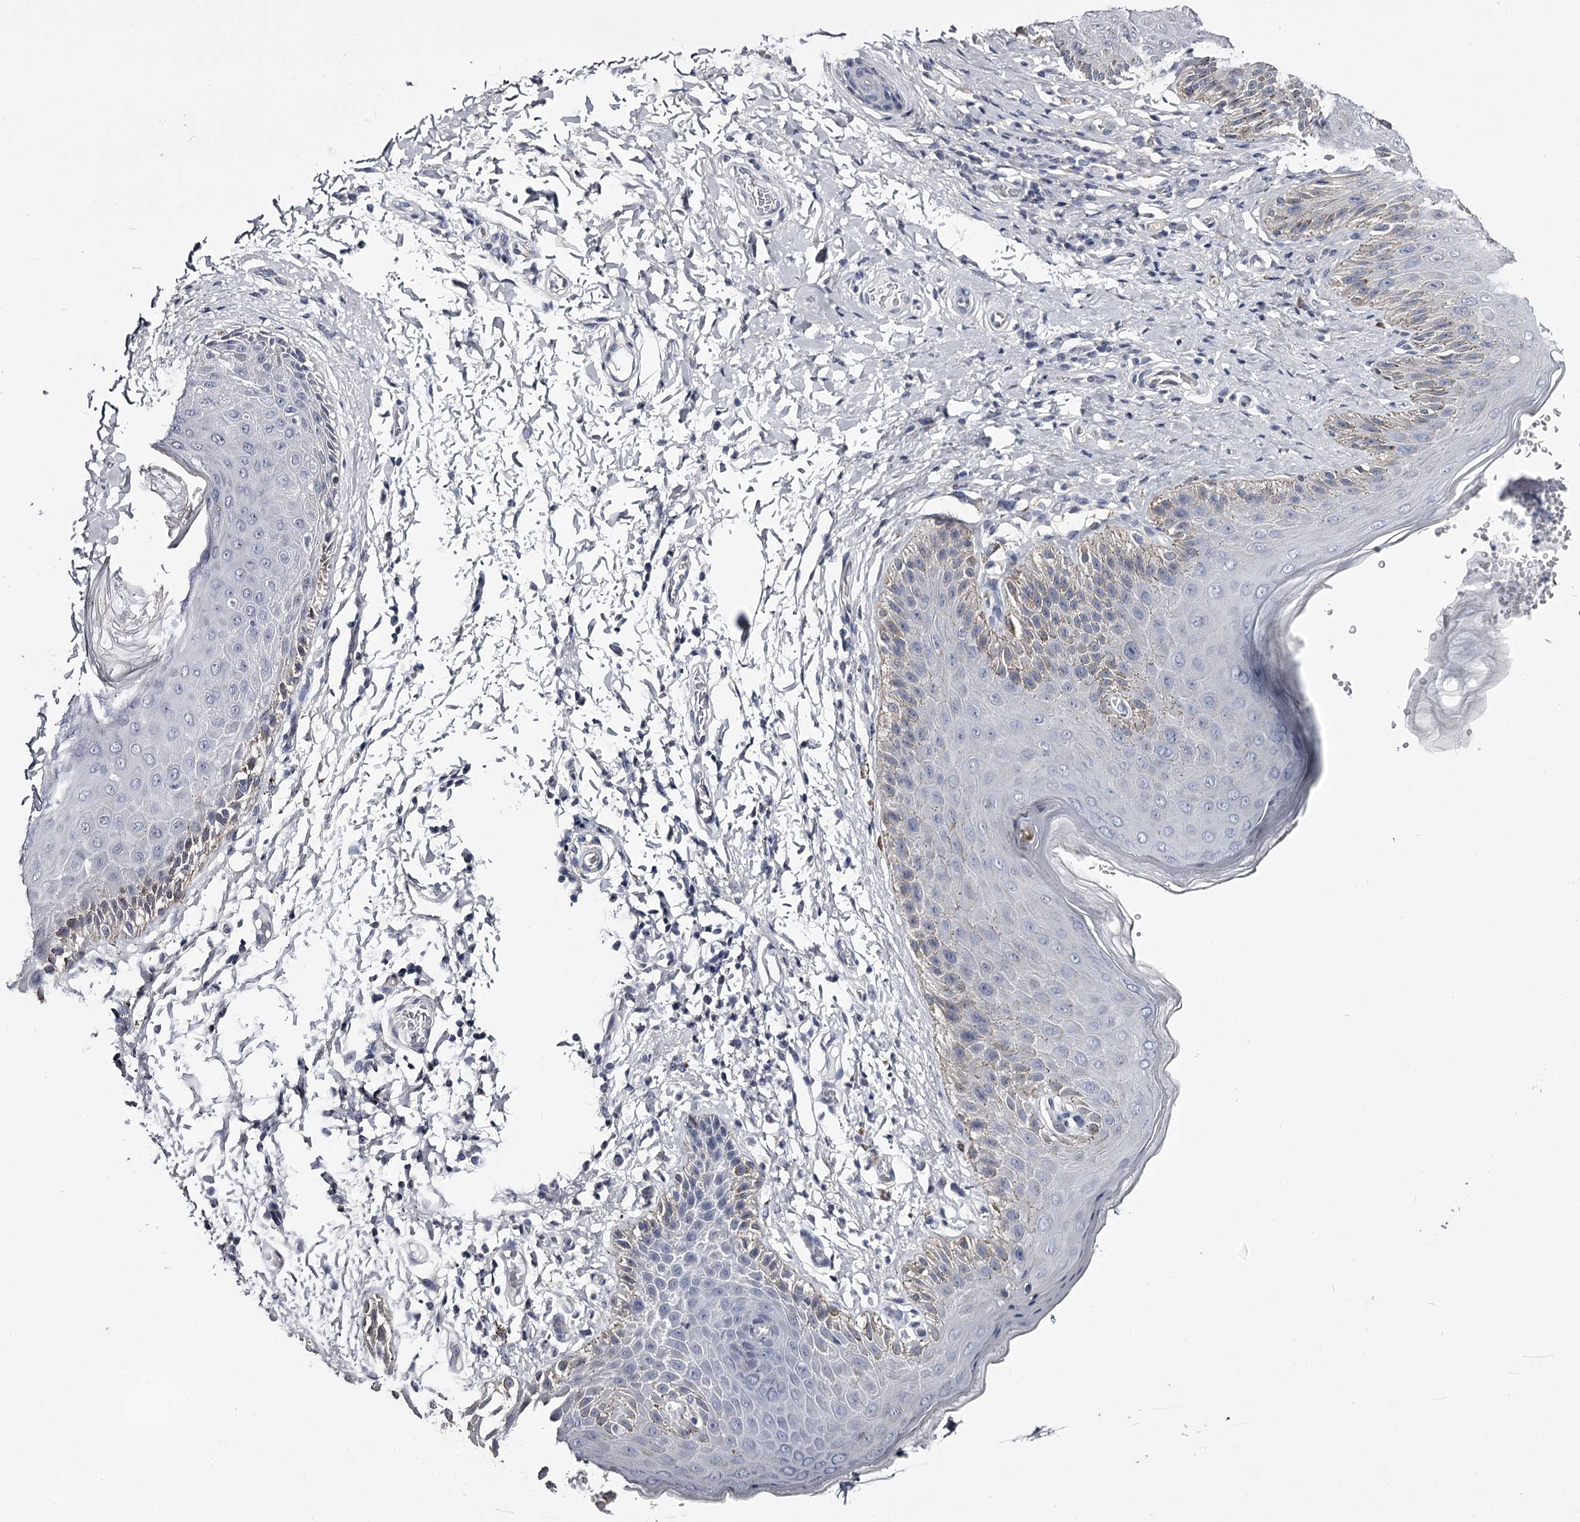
{"staining": {"intensity": "weak", "quantity": "<25%", "location": "cytoplasmic/membranous"}, "tissue": "skin", "cell_type": "Epidermal cells", "image_type": "normal", "snomed": [{"axis": "morphology", "description": "Normal tissue, NOS"}, {"axis": "topography", "description": "Anal"}], "caption": "Benign skin was stained to show a protein in brown. There is no significant staining in epidermal cells. (DAB (3,3'-diaminobenzidine) IHC, high magnification).", "gene": "GSTO1", "patient": {"sex": "male", "age": 44}}